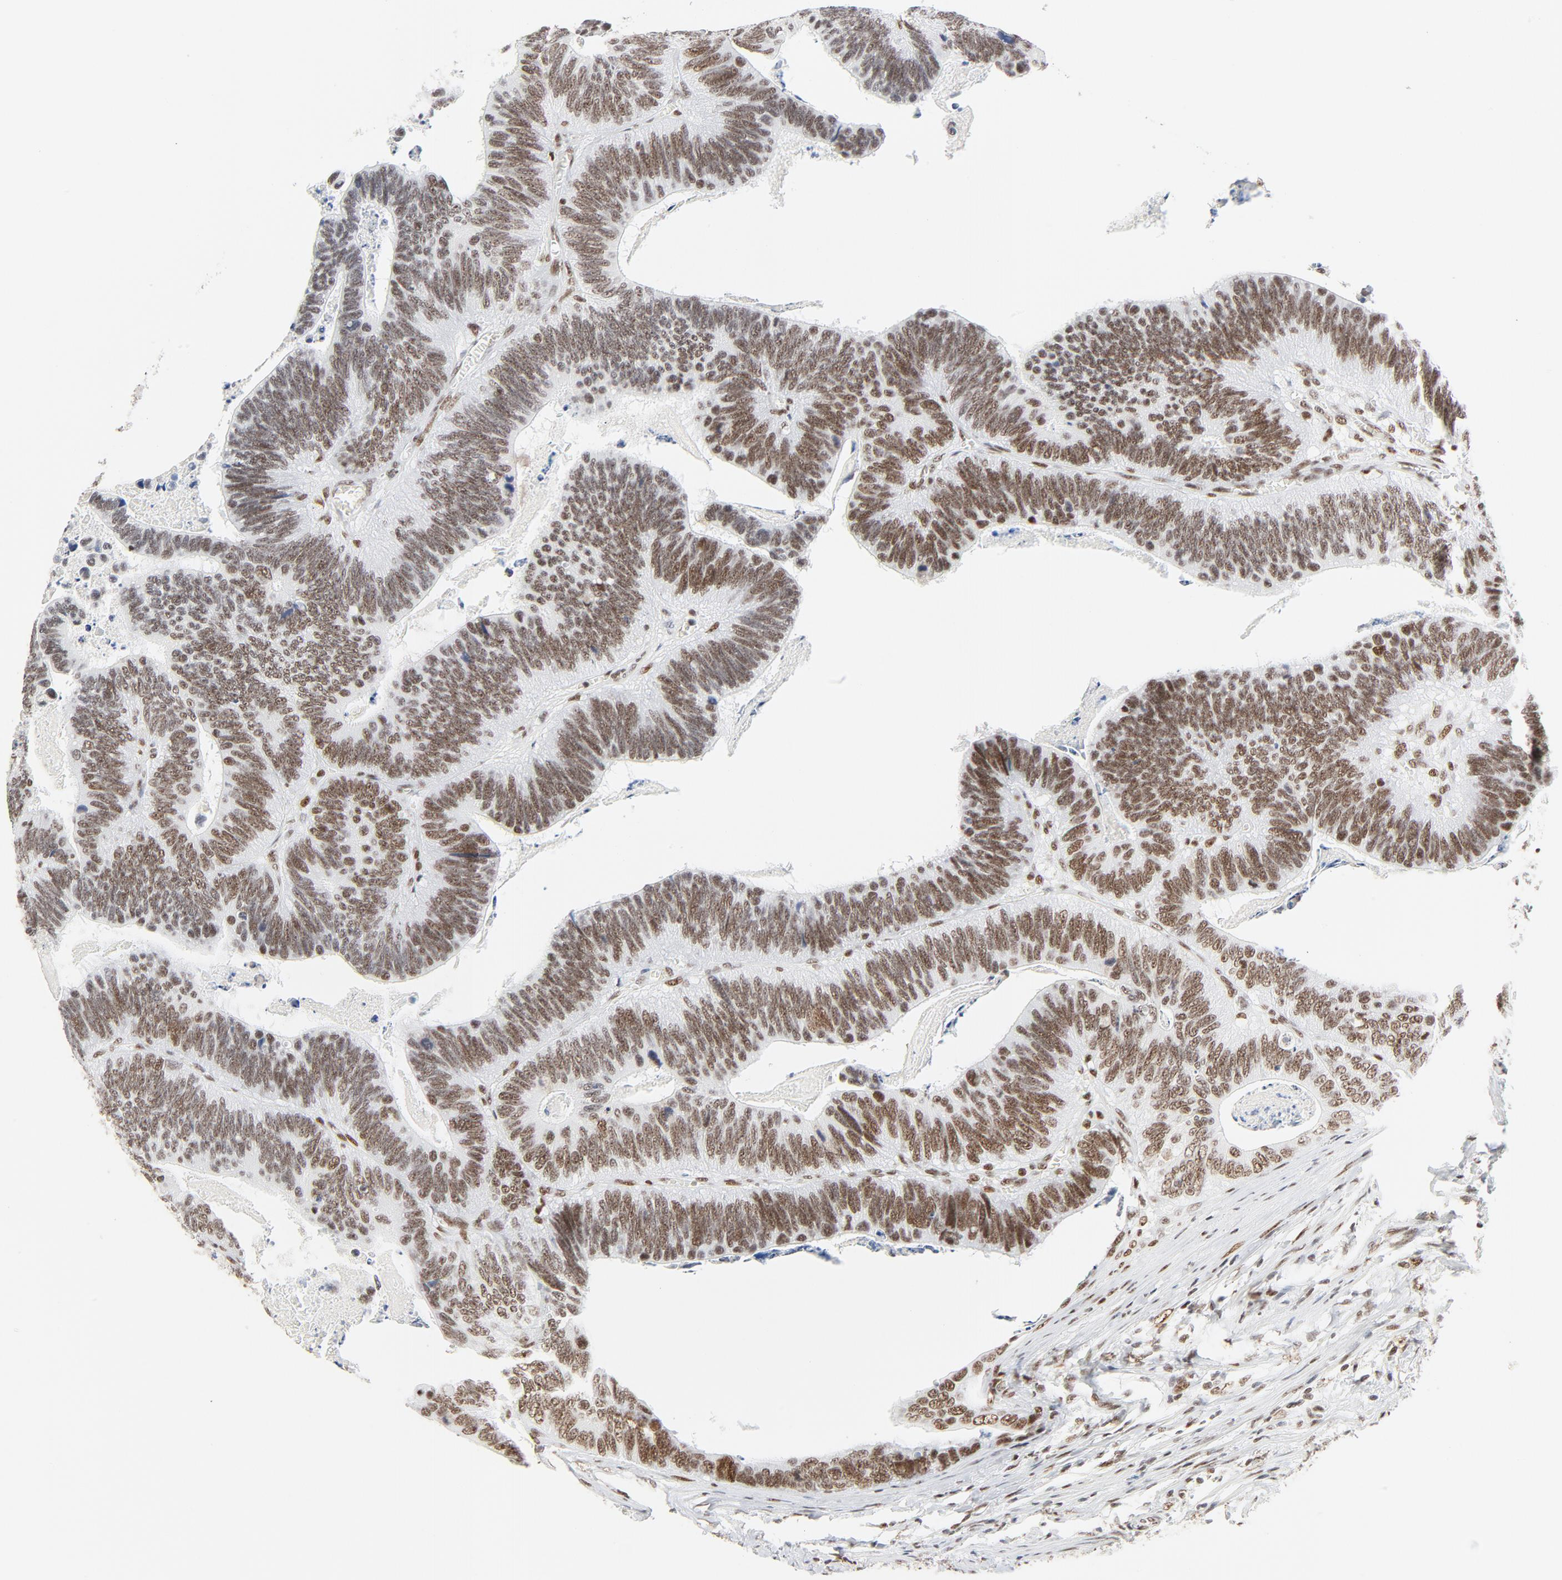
{"staining": {"intensity": "moderate", "quantity": ">75%", "location": "nuclear"}, "tissue": "colorectal cancer", "cell_type": "Tumor cells", "image_type": "cancer", "snomed": [{"axis": "morphology", "description": "Adenocarcinoma, NOS"}, {"axis": "topography", "description": "Colon"}], "caption": "Immunohistochemical staining of human adenocarcinoma (colorectal) exhibits medium levels of moderate nuclear expression in approximately >75% of tumor cells. Using DAB (brown) and hematoxylin (blue) stains, captured at high magnification using brightfield microscopy.", "gene": "GTF2H1", "patient": {"sex": "male", "age": 72}}